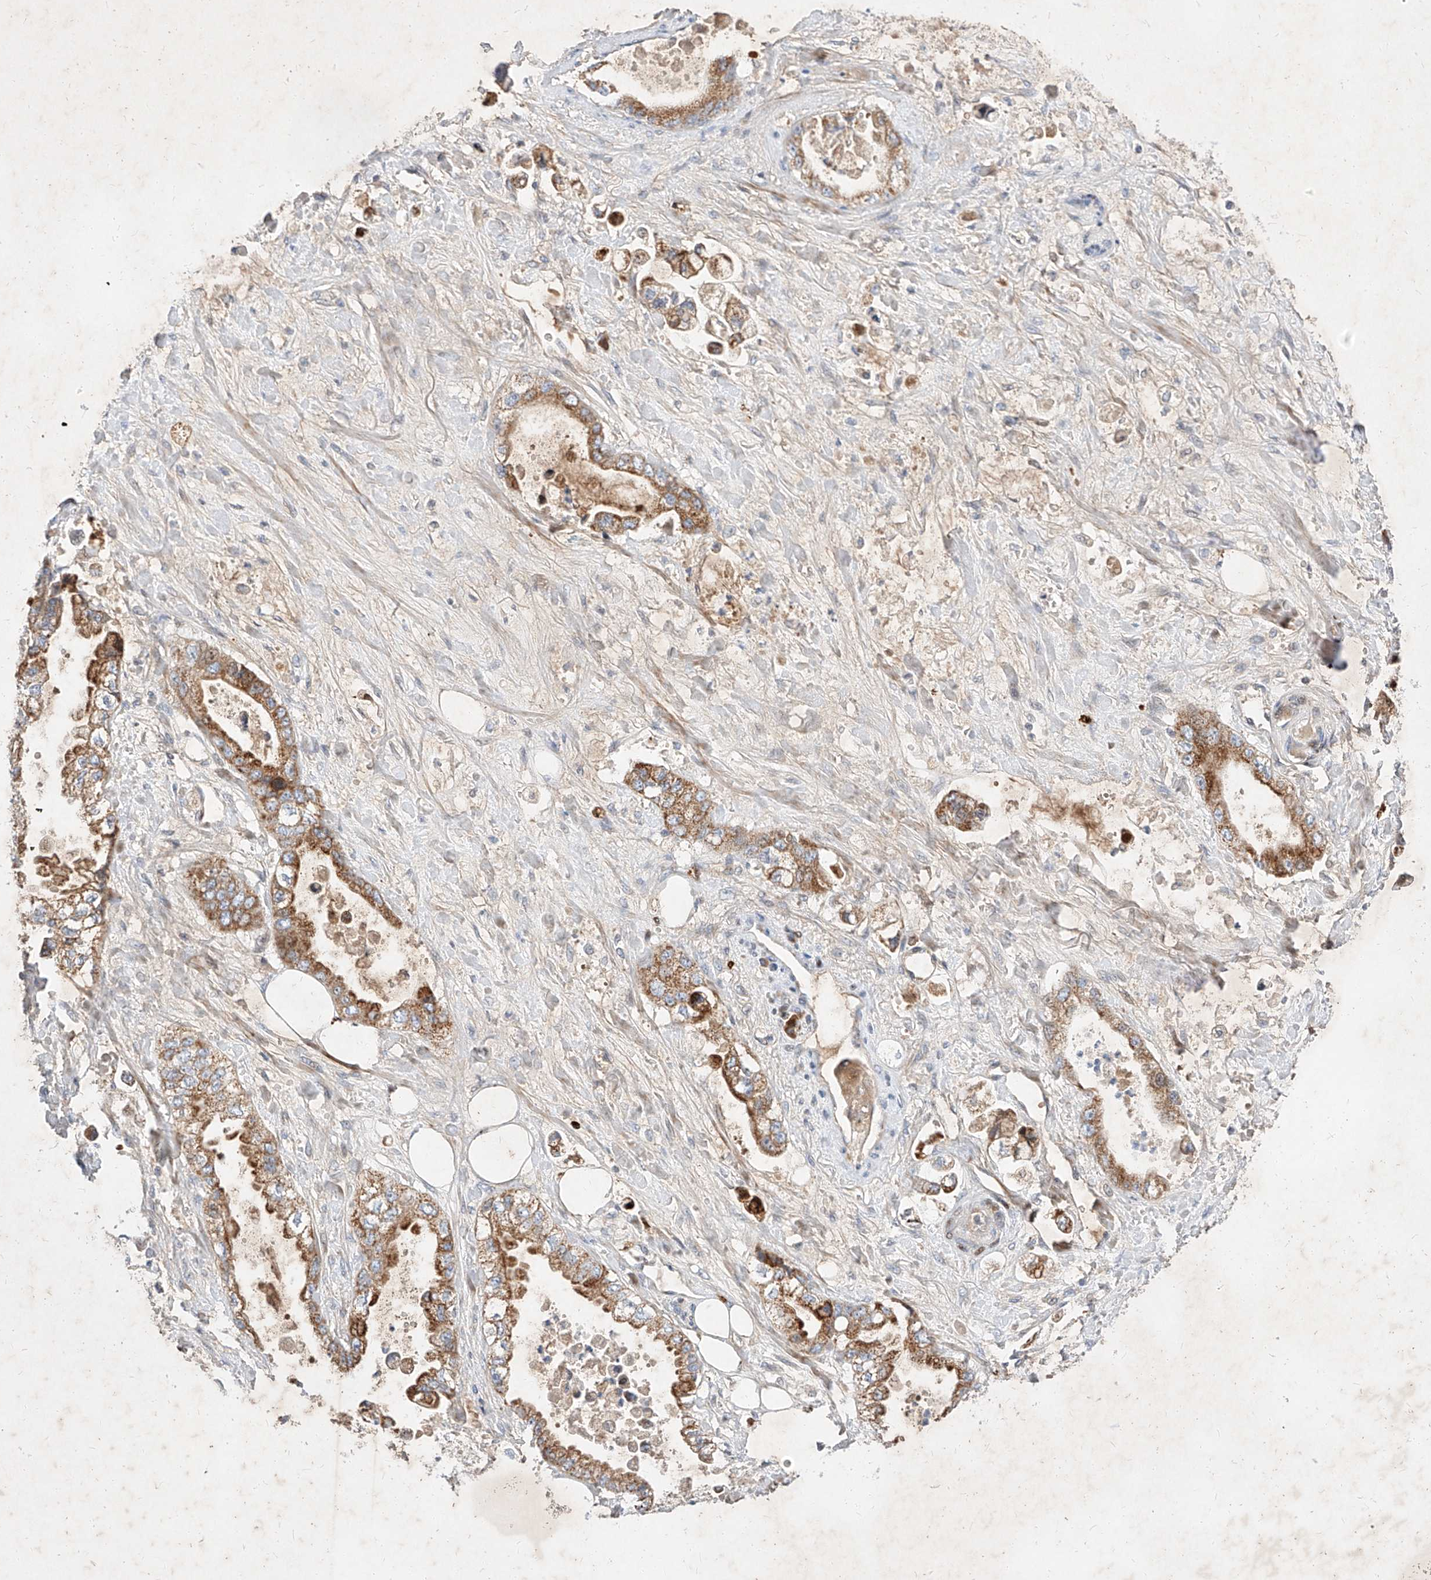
{"staining": {"intensity": "strong", "quantity": ">75%", "location": "cytoplasmic/membranous"}, "tissue": "stomach cancer", "cell_type": "Tumor cells", "image_type": "cancer", "snomed": [{"axis": "morphology", "description": "Adenocarcinoma, NOS"}, {"axis": "topography", "description": "Stomach"}], "caption": "Immunohistochemical staining of human adenocarcinoma (stomach) reveals strong cytoplasmic/membranous protein expression in approximately >75% of tumor cells.", "gene": "OSGEPL1", "patient": {"sex": "male", "age": 62}}